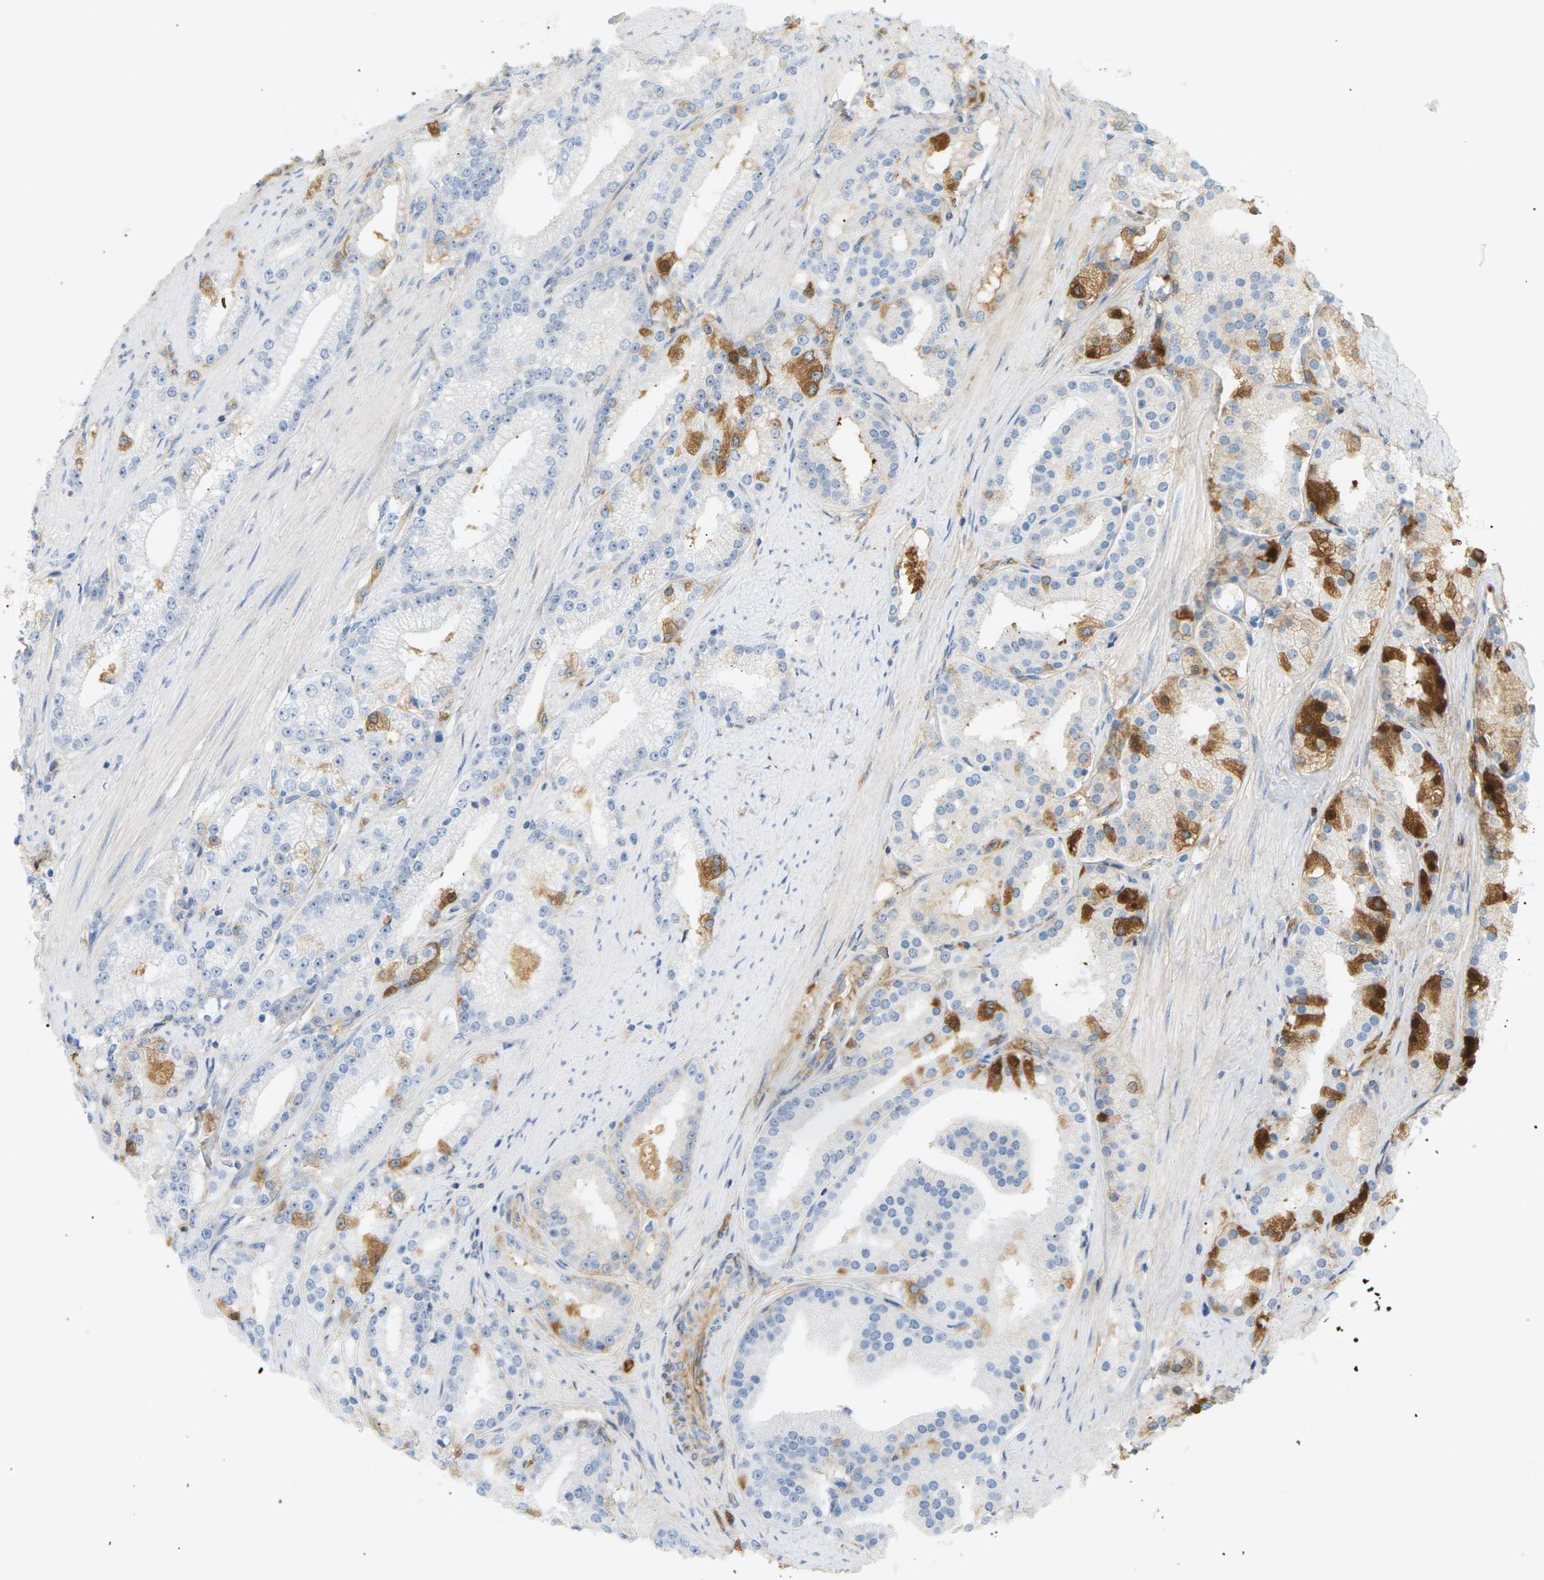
{"staining": {"intensity": "moderate", "quantity": "<25%", "location": "cytoplasmic/membranous"}, "tissue": "prostate cancer", "cell_type": "Tumor cells", "image_type": "cancer", "snomed": [{"axis": "morphology", "description": "Adenocarcinoma, Low grade"}, {"axis": "topography", "description": "Prostate"}], "caption": "Tumor cells show moderate cytoplasmic/membranous staining in about <25% of cells in prostate adenocarcinoma (low-grade).", "gene": "IGLC3", "patient": {"sex": "male", "age": 63}}